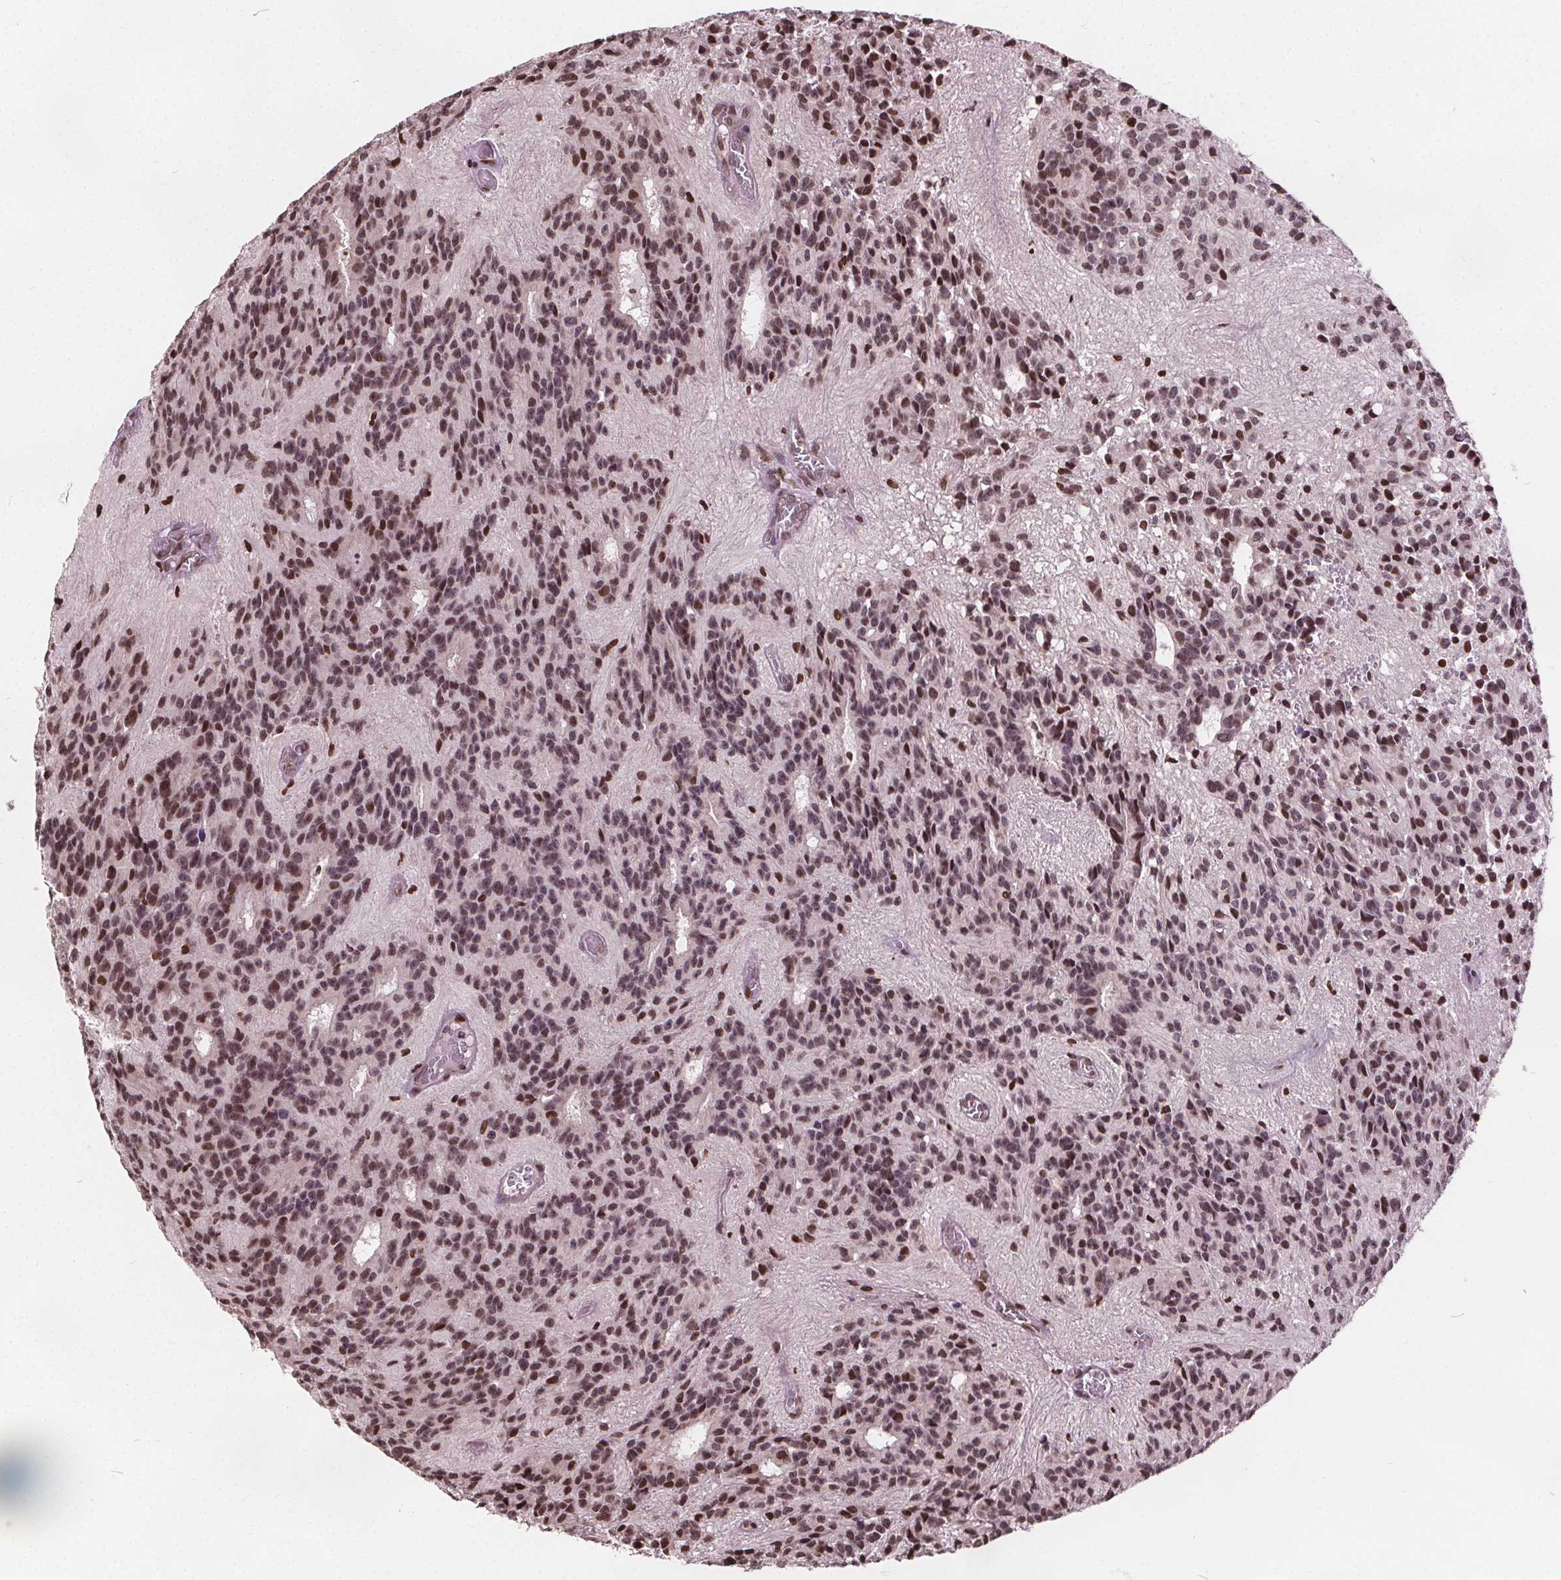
{"staining": {"intensity": "strong", "quantity": ">75%", "location": "nuclear"}, "tissue": "glioma", "cell_type": "Tumor cells", "image_type": "cancer", "snomed": [{"axis": "morphology", "description": "Glioma, malignant, Low grade"}, {"axis": "topography", "description": "Brain"}], "caption": "Tumor cells demonstrate high levels of strong nuclear positivity in approximately >75% of cells in human glioma.", "gene": "ISLR2", "patient": {"sex": "male", "age": 31}}